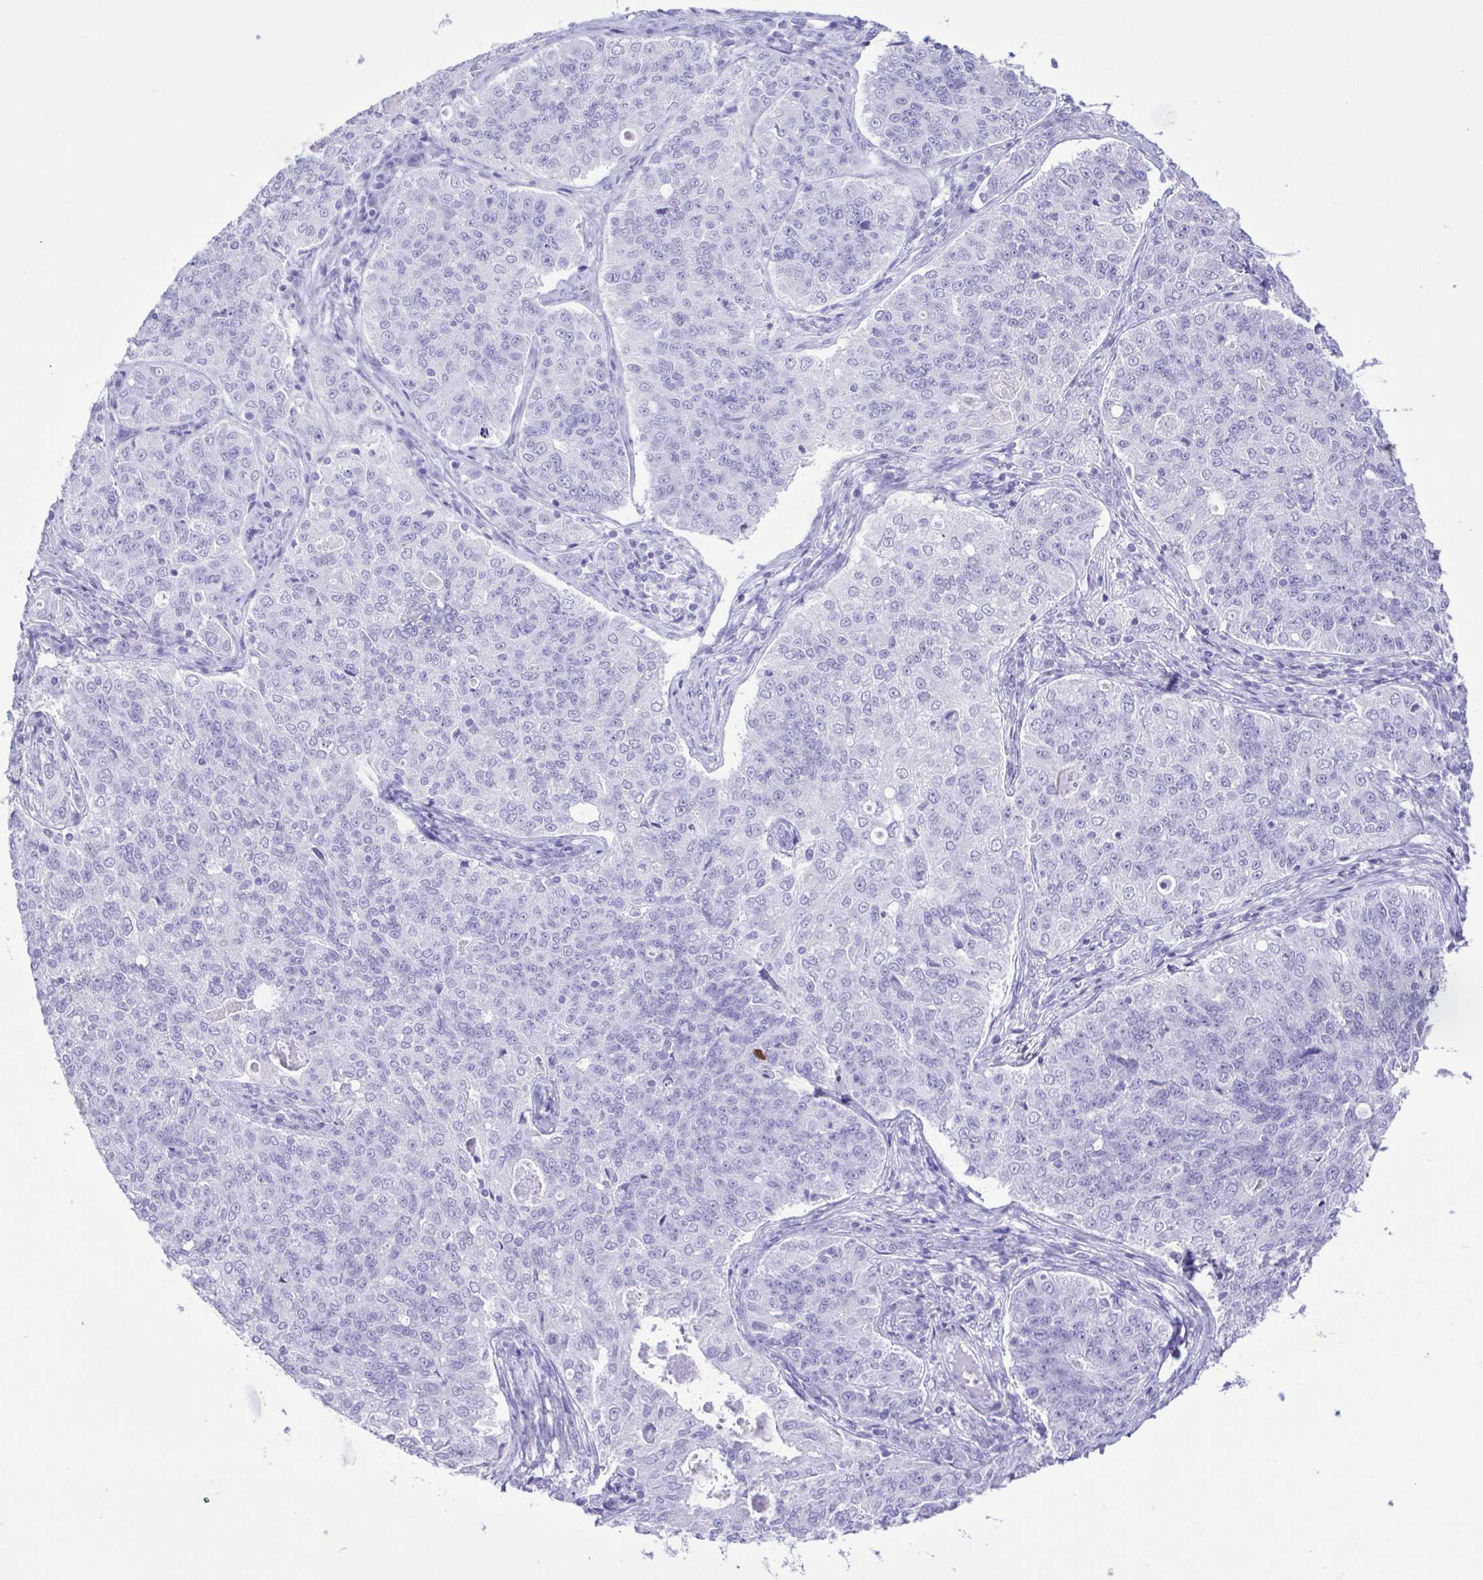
{"staining": {"intensity": "negative", "quantity": "none", "location": "none"}, "tissue": "endometrial cancer", "cell_type": "Tumor cells", "image_type": "cancer", "snomed": [{"axis": "morphology", "description": "Adenocarcinoma, NOS"}, {"axis": "topography", "description": "Endometrium"}], "caption": "A micrograph of adenocarcinoma (endometrial) stained for a protein shows no brown staining in tumor cells.", "gene": "CASP14", "patient": {"sex": "female", "age": 43}}